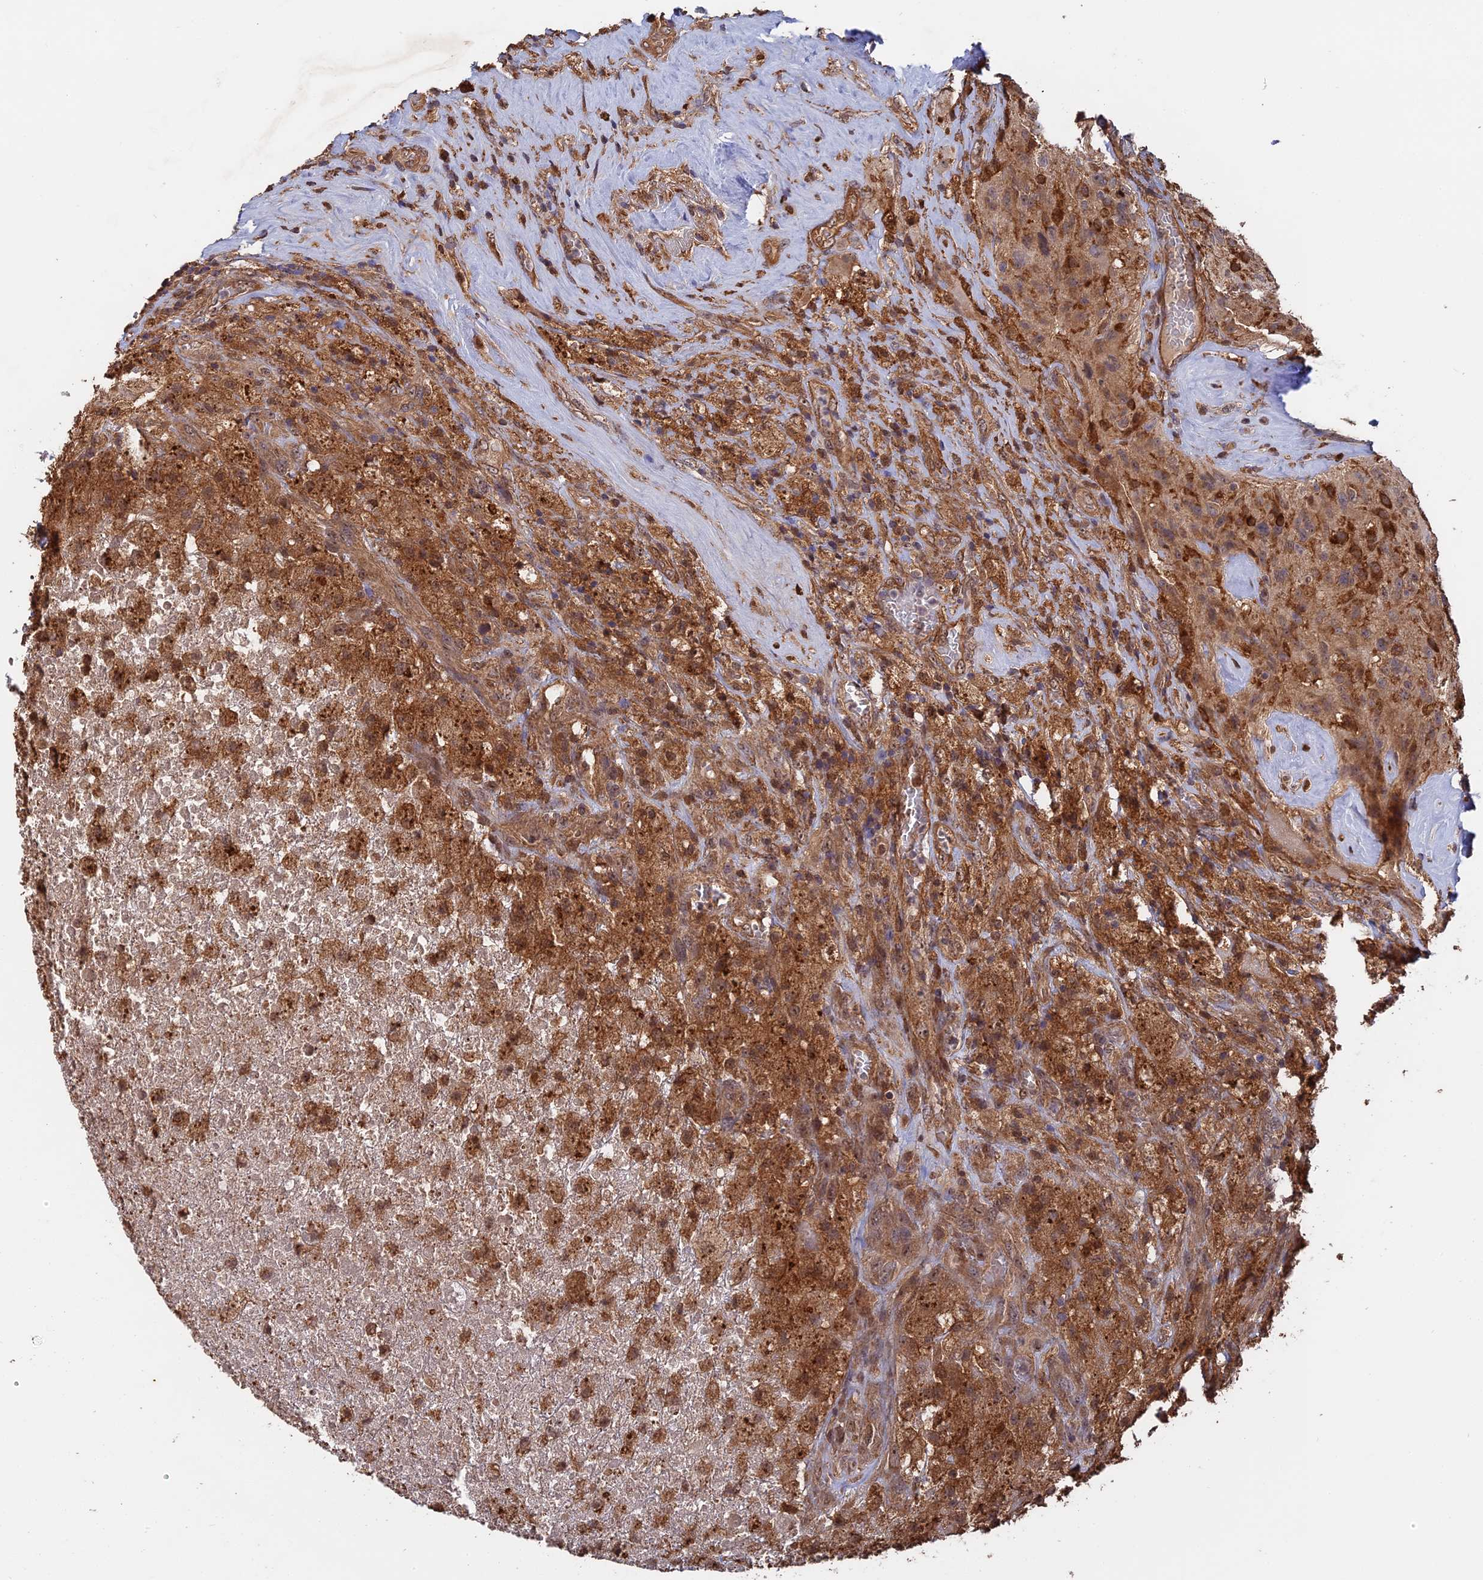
{"staining": {"intensity": "strong", "quantity": ">75%", "location": "cytoplasmic/membranous"}, "tissue": "glioma", "cell_type": "Tumor cells", "image_type": "cancer", "snomed": [{"axis": "morphology", "description": "Glioma, malignant, High grade"}, {"axis": "topography", "description": "Brain"}], "caption": "This image demonstrates immunohistochemistry (IHC) staining of glioma, with high strong cytoplasmic/membranous positivity in approximately >75% of tumor cells.", "gene": "SAC3D1", "patient": {"sex": "male", "age": 69}}